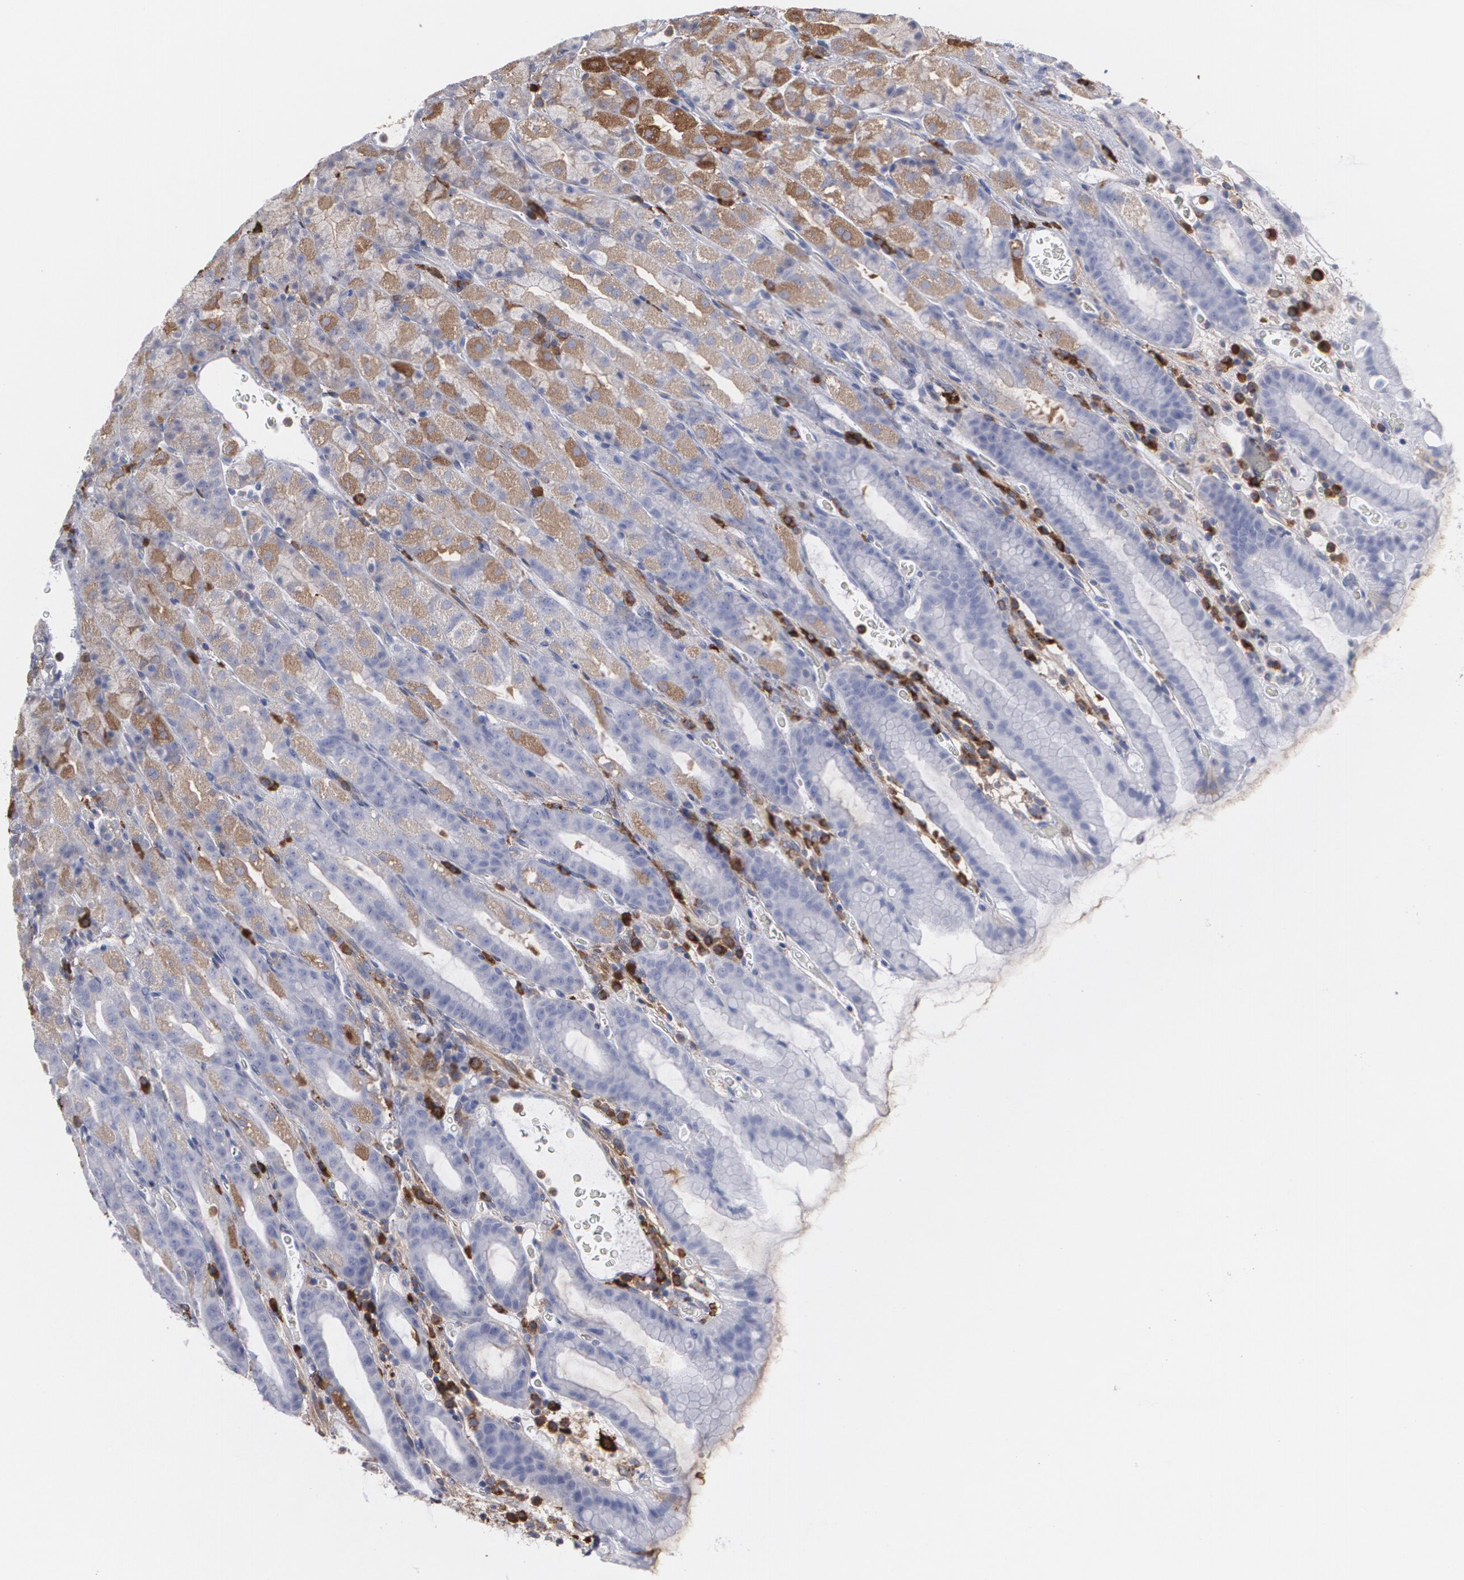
{"staining": {"intensity": "weak", "quantity": "25%-75%", "location": "cytoplasmic/membranous"}, "tissue": "stomach", "cell_type": "Glandular cells", "image_type": "normal", "snomed": [{"axis": "morphology", "description": "Normal tissue, NOS"}, {"axis": "topography", "description": "Stomach, upper"}], "caption": "Brown immunohistochemical staining in unremarkable human stomach shows weak cytoplasmic/membranous positivity in about 25%-75% of glandular cells.", "gene": "ODC1", "patient": {"sex": "male", "age": 68}}